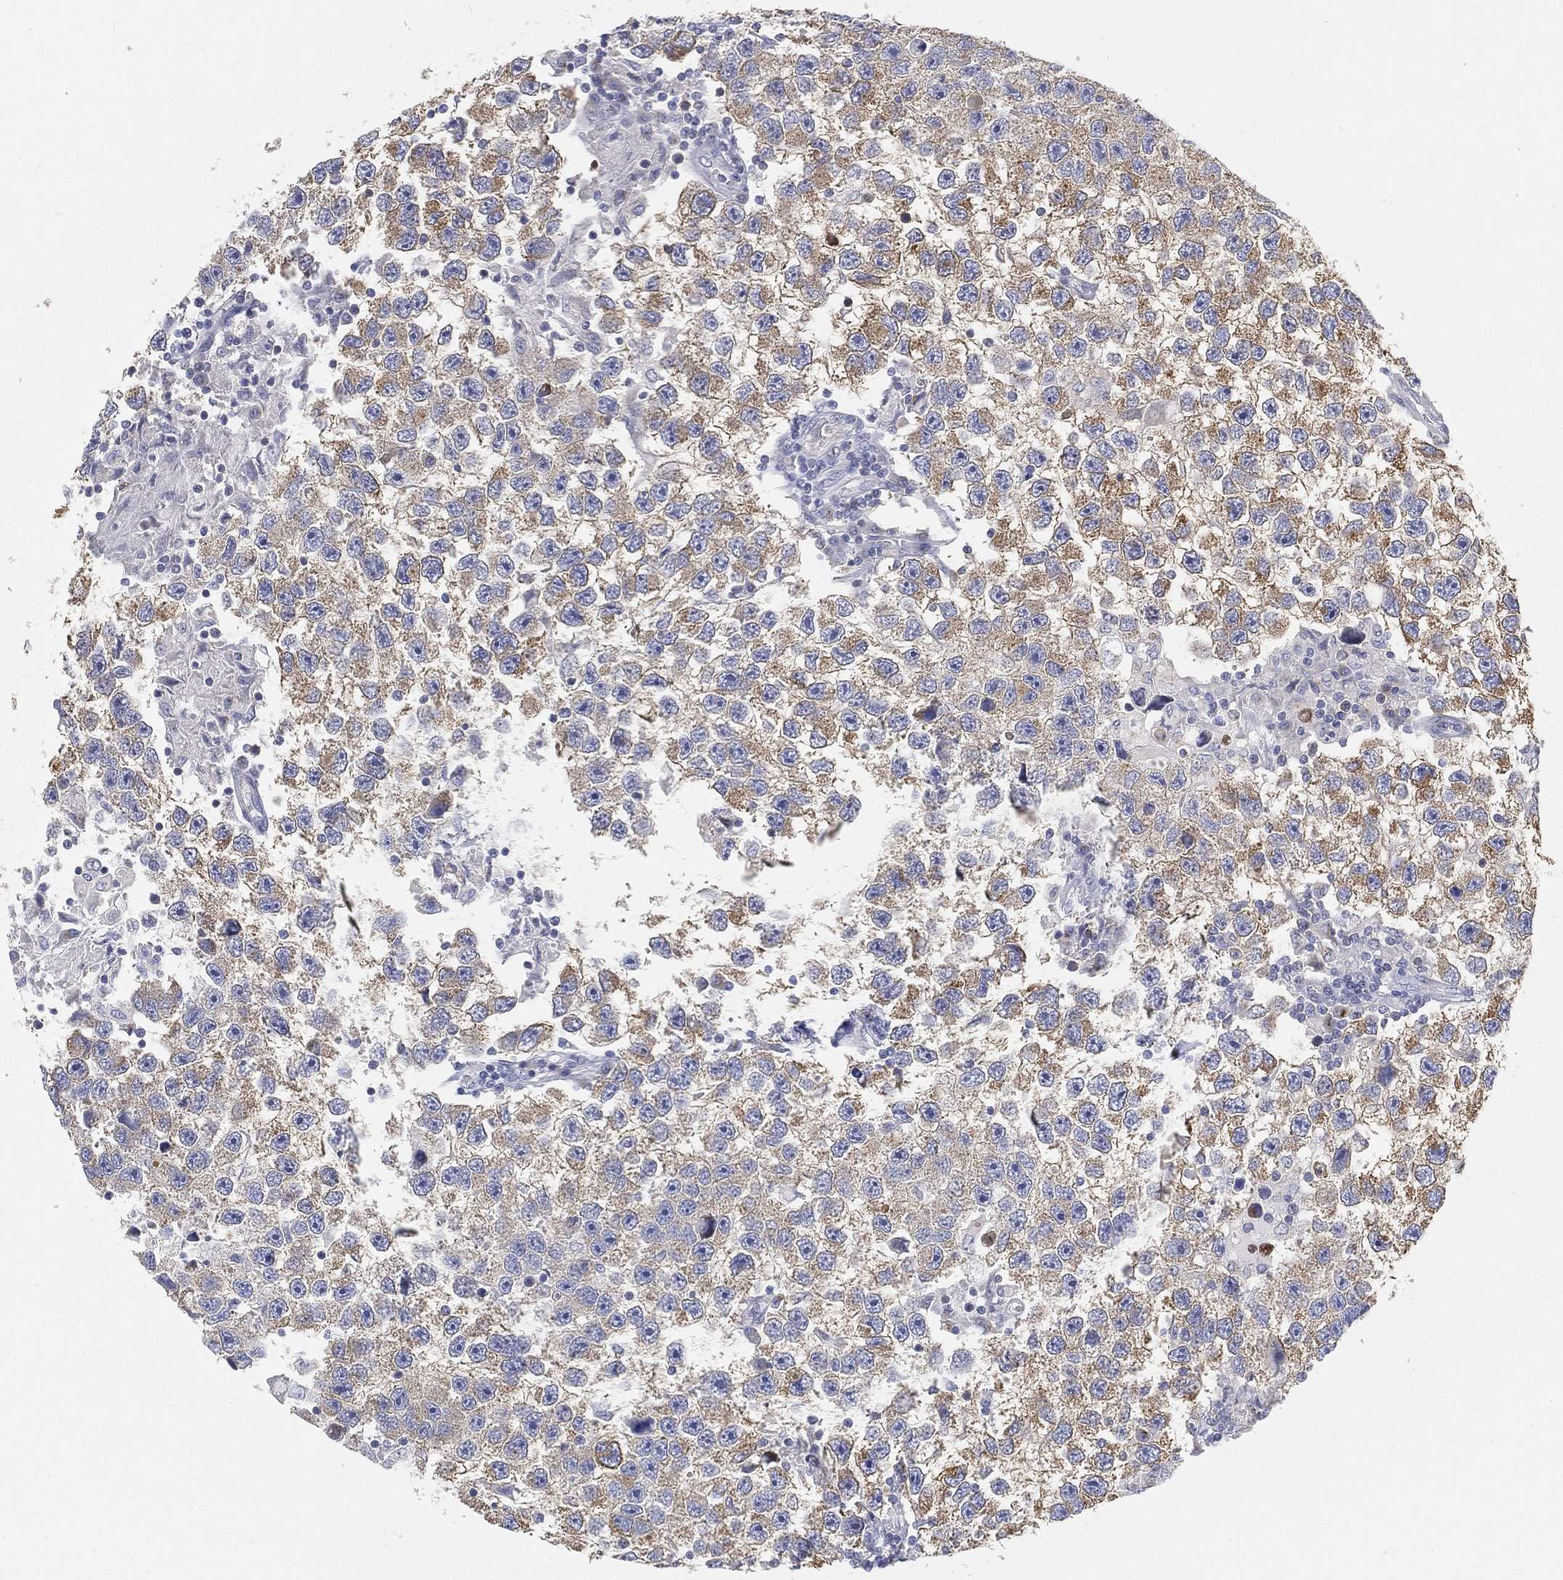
{"staining": {"intensity": "moderate", "quantity": "25%-75%", "location": "cytoplasmic/membranous"}, "tissue": "testis cancer", "cell_type": "Tumor cells", "image_type": "cancer", "snomed": [{"axis": "morphology", "description": "Seminoma, NOS"}, {"axis": "topography", "description": "Testis"}], "caption": "Immunohistochemical staining of human testis cancer shows medium levels of moderate cytoplasmic/membranous protein expression in approximately 25%-75% of tumor cells.", "gene": "TMEM25", "patient": {"sex": "male", "age": 26}}